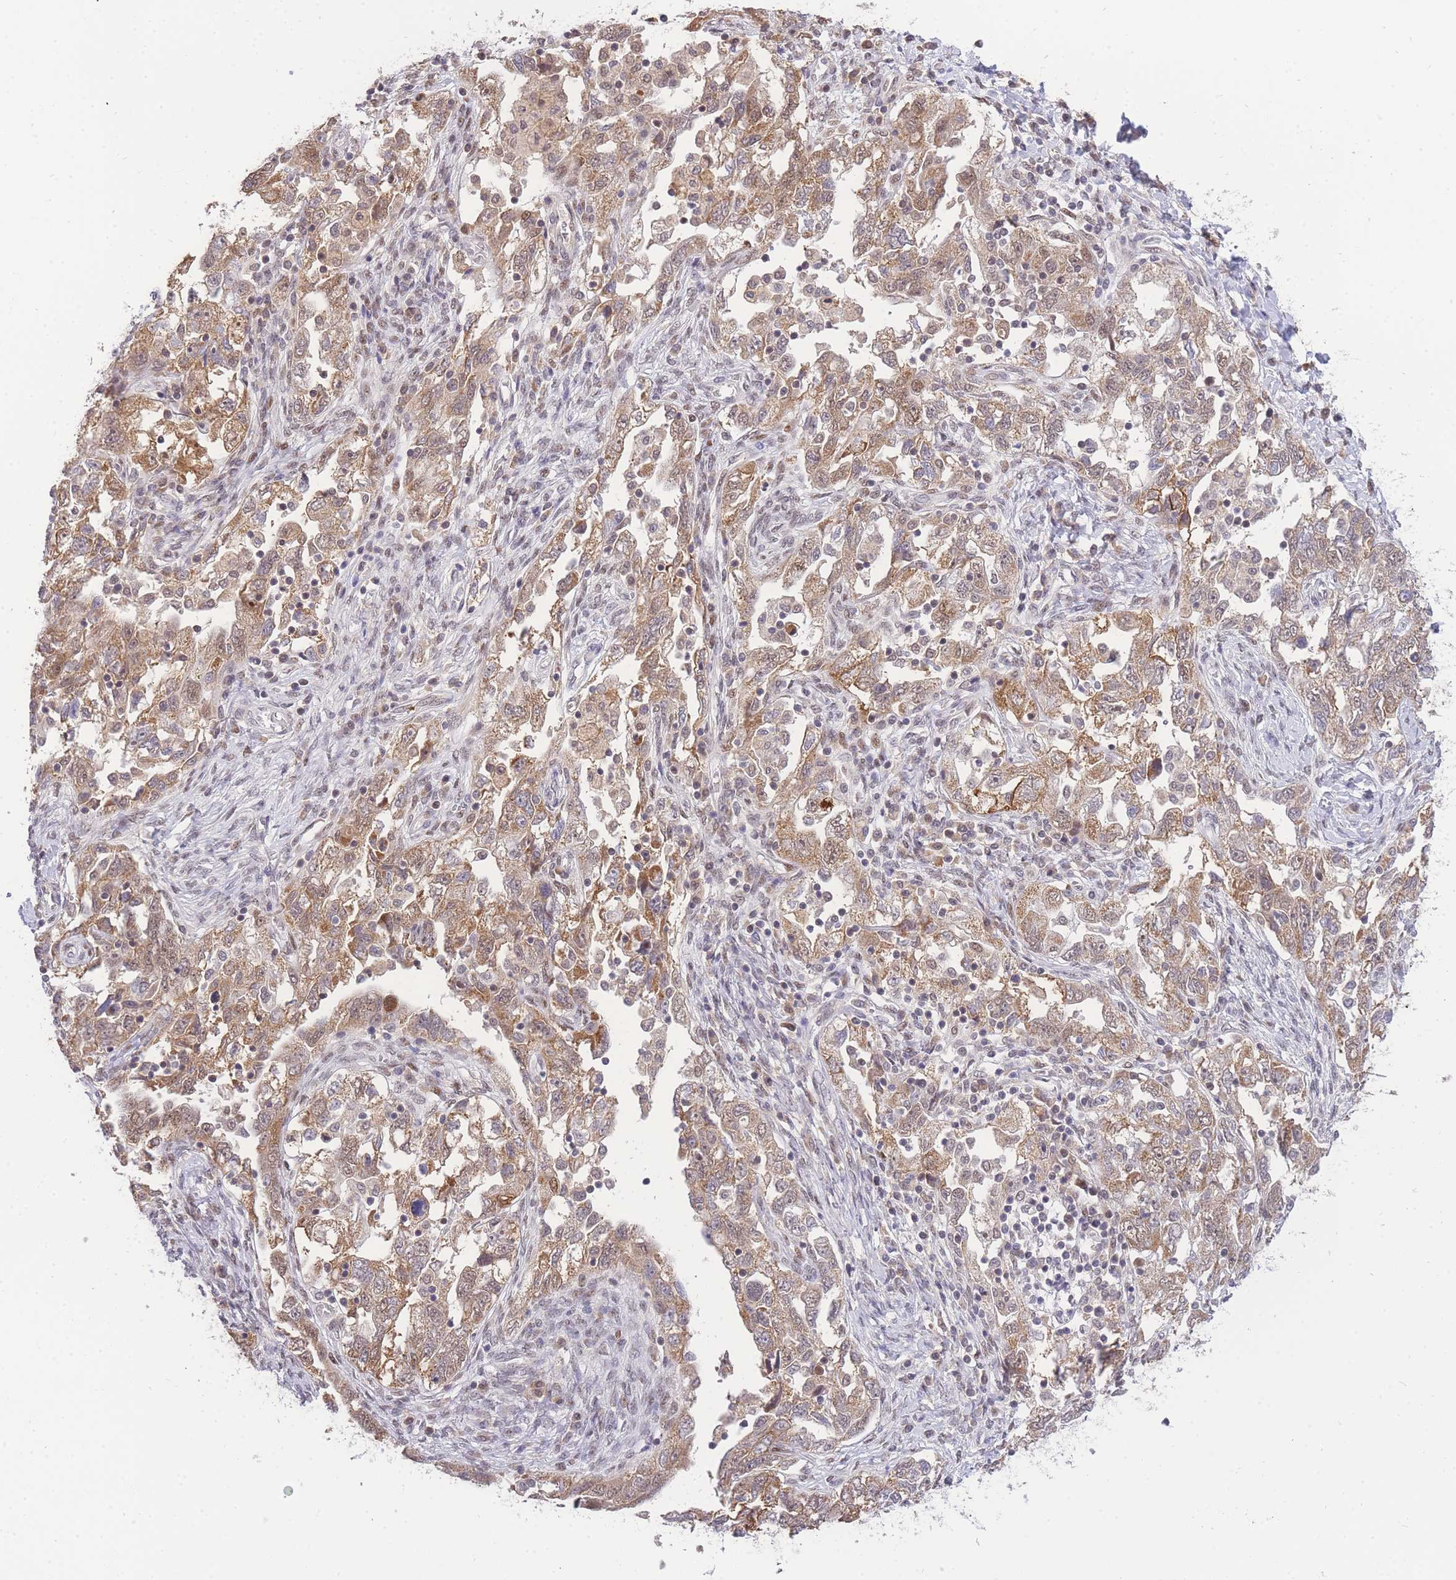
{"staining": {"intensity": "moderate", "quantity": ">75%", "location": "cytoplasmic/membranous,nuclear"}, "tissue": "ovarian cancer", "cell_type": "Tumor cells", "image_type": "cancer", "snomed": [{"axis": "morphology", "description": "Carcinoma, NOS"}, {"axis": "morphology", "description": "Cystadenocarcinoma, serous, NOS"}, {"axis": "topography", "description": "Ovary"}], "caption": "Tumor cells reveal moderate cytoplasmic/membranous and nuclear positivity in about >75% of cells in ovarian serous cystadenocarcinoma.", "gene": "PUS10", "patient": {"sex": "female", "age": 69}}